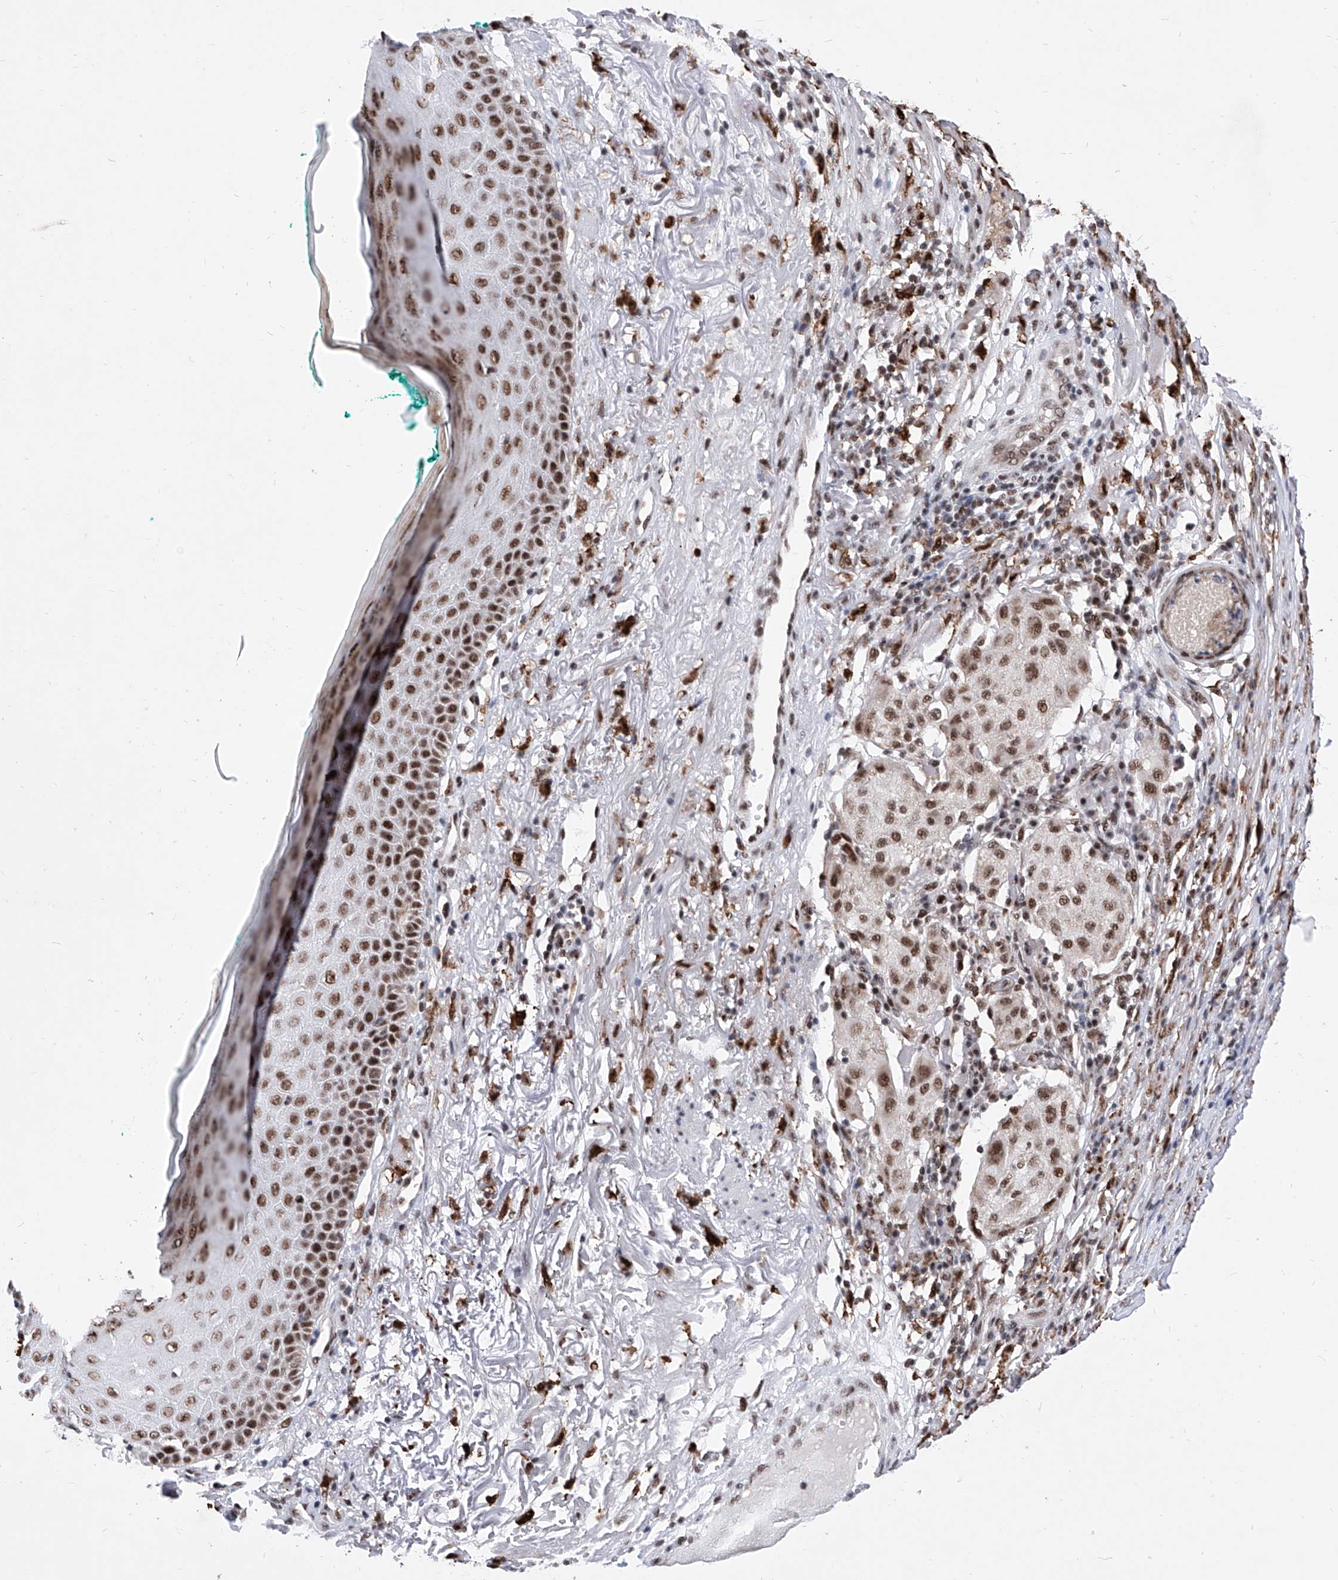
{"staining": {"intensity": "moderate", "quantity": ">75%", "location": "nuclear"}, "tissue": "melanoma", "cell_type": "Tumor cells", "image_type": "cancer", "snomed": [{"axis": "morphology", "description": "Necrosis, NOS"}, {"axis": "morphology", "description": "Malignant melanoma, NOS"}, {"axis": "topography", "description": "Skin"}], "caption": "Immunohistochemical staining of malignant melanoma reveals medium levels of moderate nuclear expression in about >75% of tumor cells.", "gene": "PHF5A", "patient": {"sex": "female", "age": 87}}